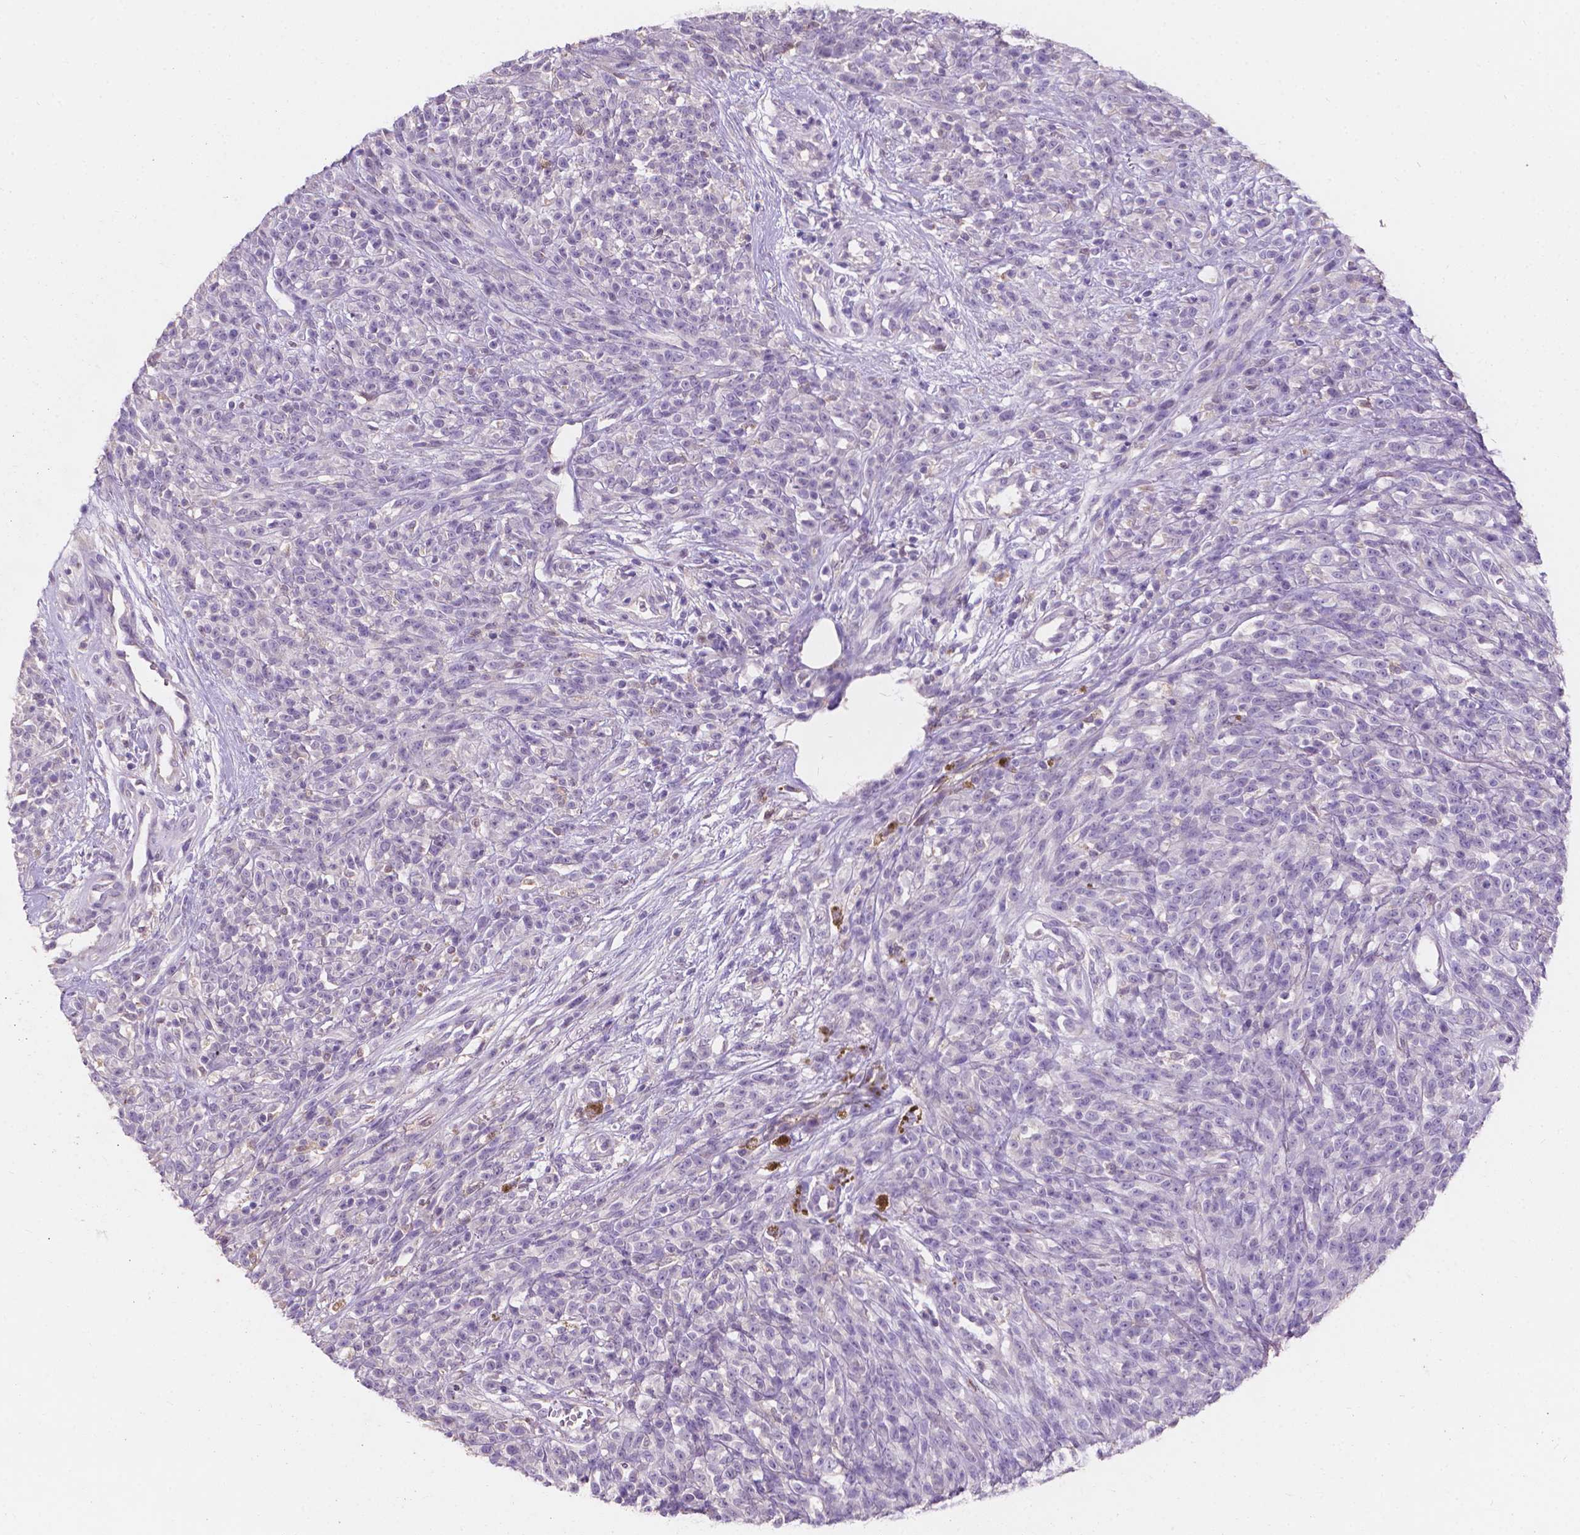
{"staining": {"intensity": "negative", "quantity": "none", "location": "none"}, "tissue": "melanoma", "cell_type": "Tumor cells", "image_type": "cancer", "snomed": [{"axis": "morphology", "description": "Malignant melanoma, NOS"}, {"axis": "topography", "description": "Skin"}, {"axis": "topography", "description": "Skin of trunk"}], "caption": "DAB (3,3'-diaminobenzidine) immunohistochemical staining of malignant melanoma exhibits no significant staining in tumor cells. Brightfield microscopy of immunohistochemistry (IHC) stained with DAB (3,3'-diaminobenzidine) (brown) and hematoxylin (blue), captured at high magnification.", "gene": "IREB2", "patient": {"sex": "male", "age": 74}}